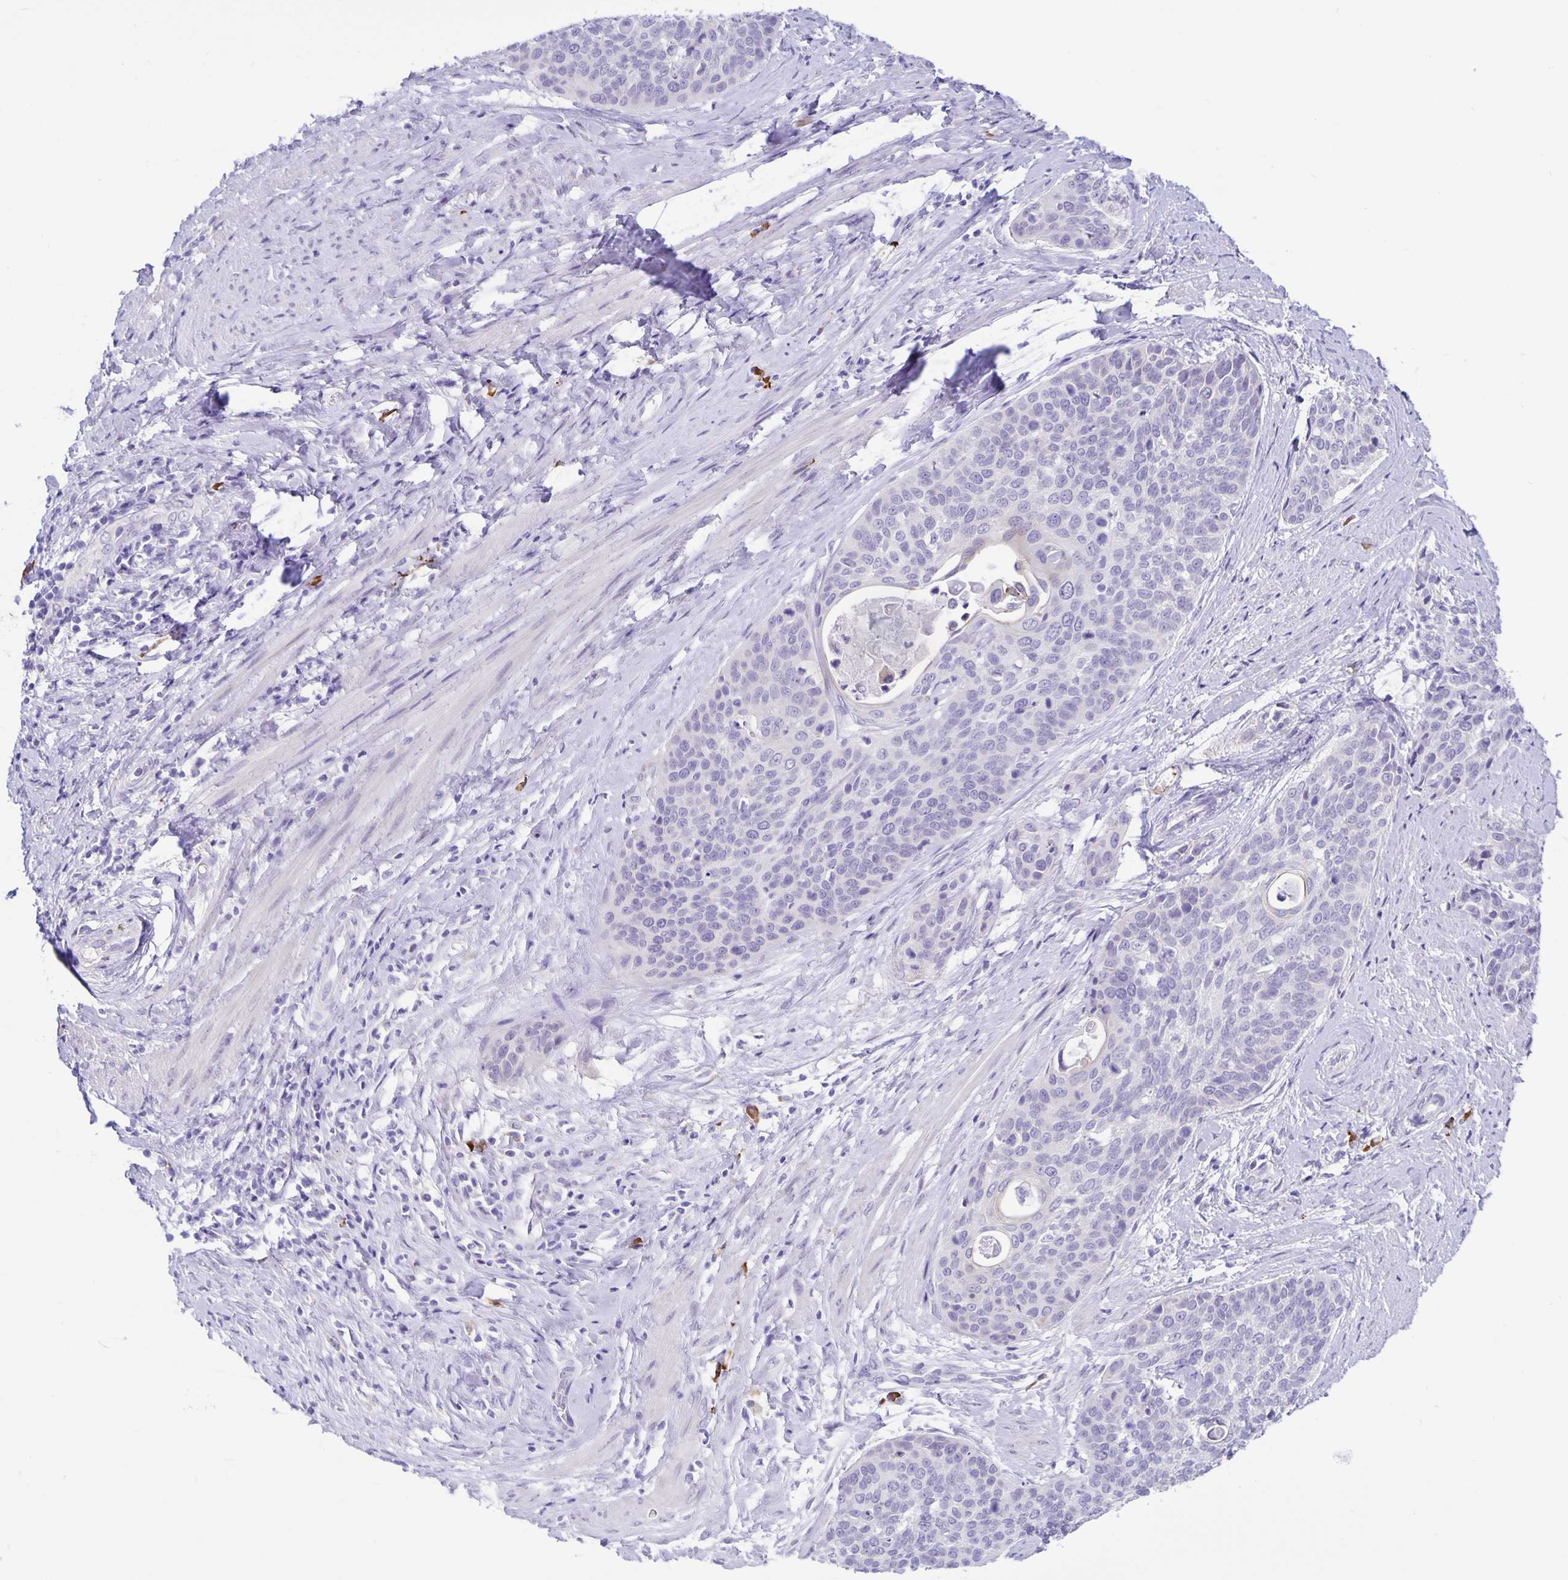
{"staining": {"intensity": "negative", "quantity": "none", "location": "none"}, "tissue": "cervical cancer", "cell_type": "Tumor cells", "image_type": "cancer", "snomed": [{"axis": "morphology", "description": "Squamous cell carcinoma, NOS"}, {"axis": "topography", "description": "Cervix"}], "caption": "A histopathology image of cervical cancer (squamous cell carcinoma) stained for a protein reveals no brown staining in tumor cells. Nuclei are stained in blue.", "gene": "ERMN", "patient": {"sex": "female", "age": 69}}